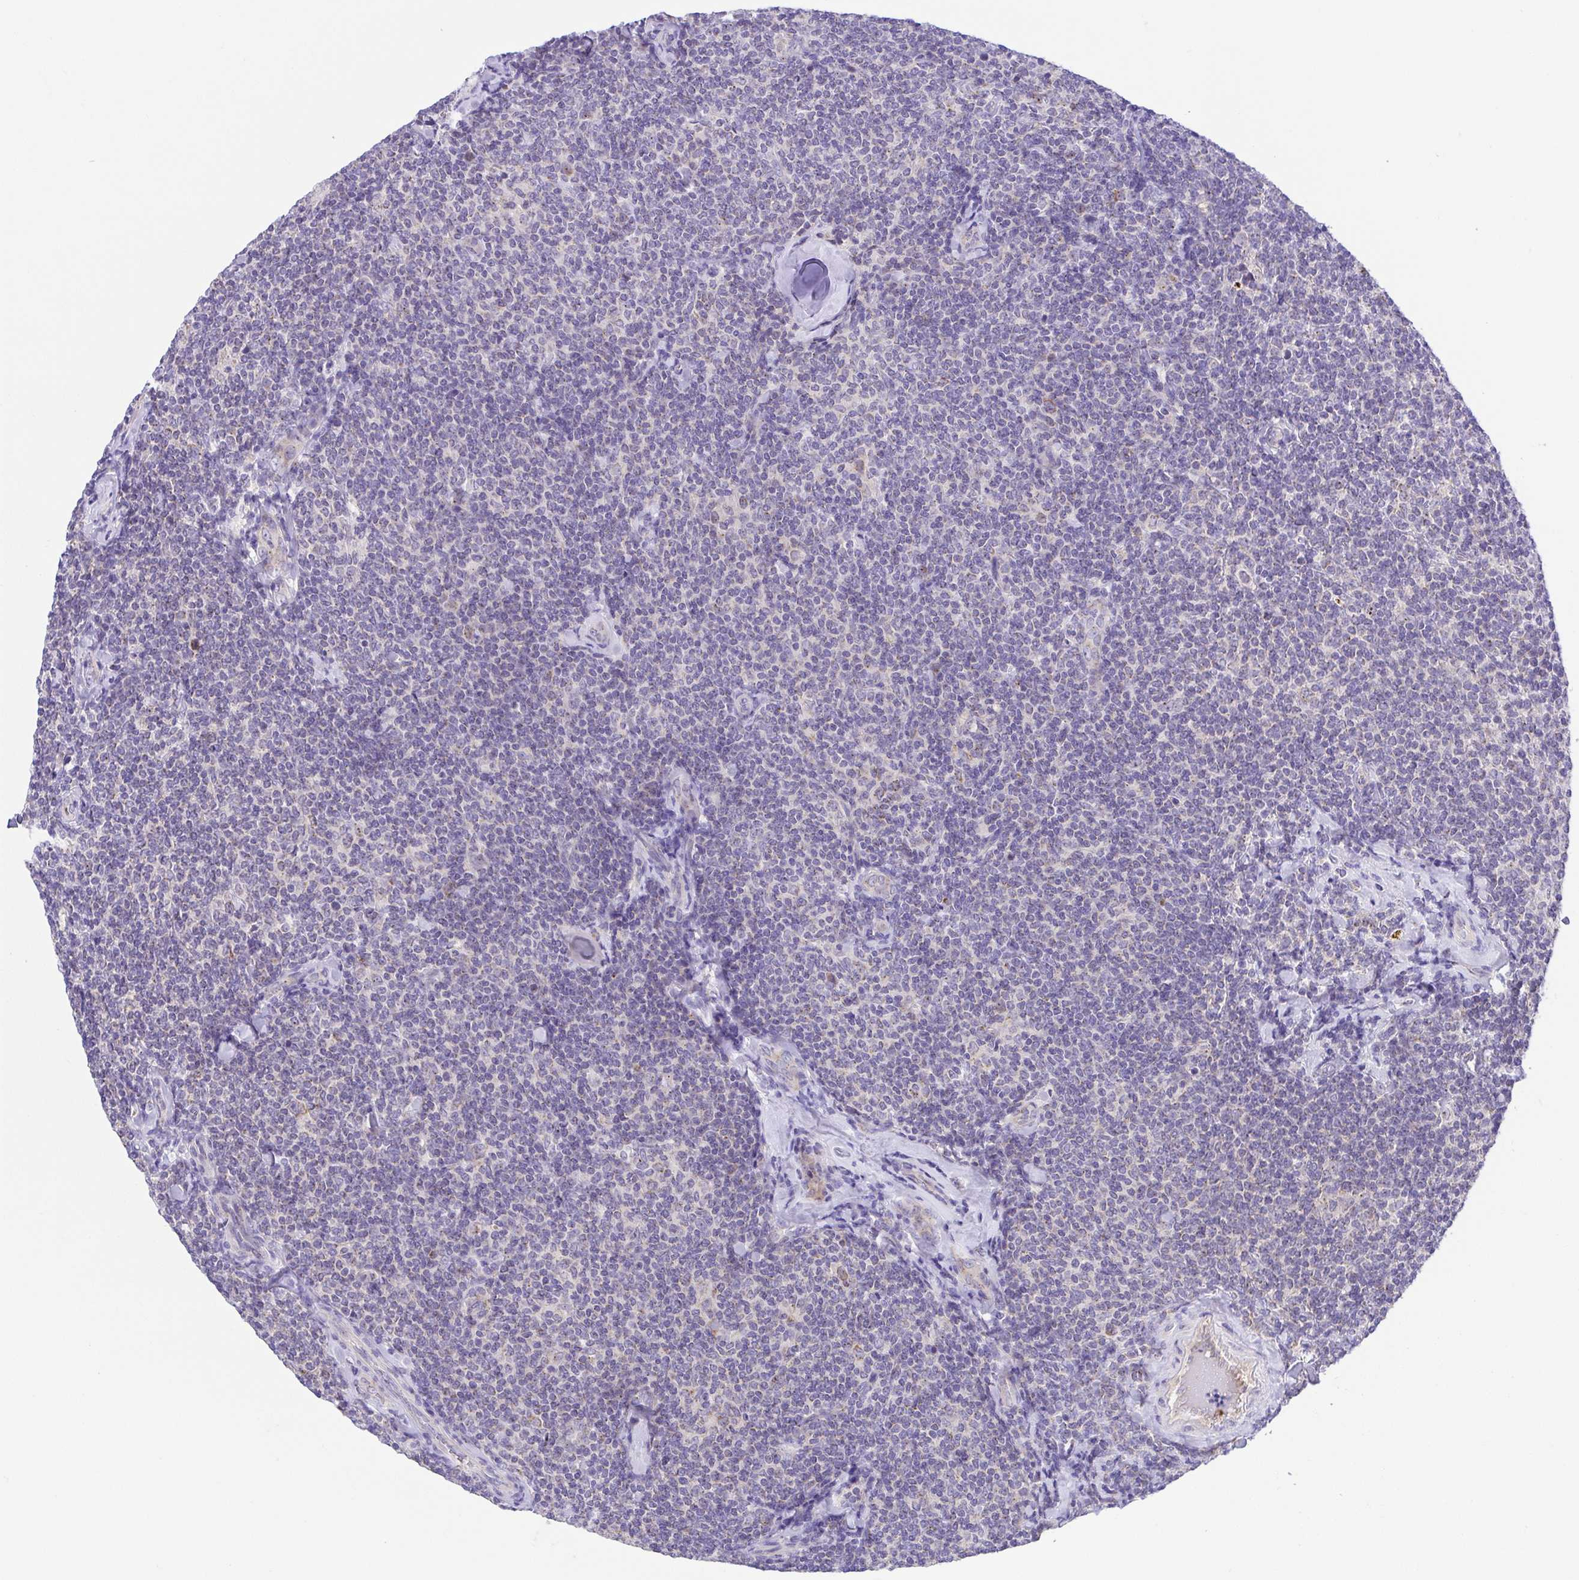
{"staining": {"intensity": "negative", "quantity": "none", "location": "none"}, "tissue": "lymphoma", "cell_type": "Tumor cells", "image_type": "cancer", "snomed": [{"axis": "morphology", "description": "Malignant lymphoma, non-Hodgkin's type, Low grade"}, {"axis": "topography", "description": "Lymph node"}], "caption": "A photomicrograph of malignant lymphoma, non-Hodgkin's type (low-grade) stained for a protein reveals no brown staining in tumor cells.", "gene": "SLC13A1", "patient": {"sex": "female", "age": 56}}